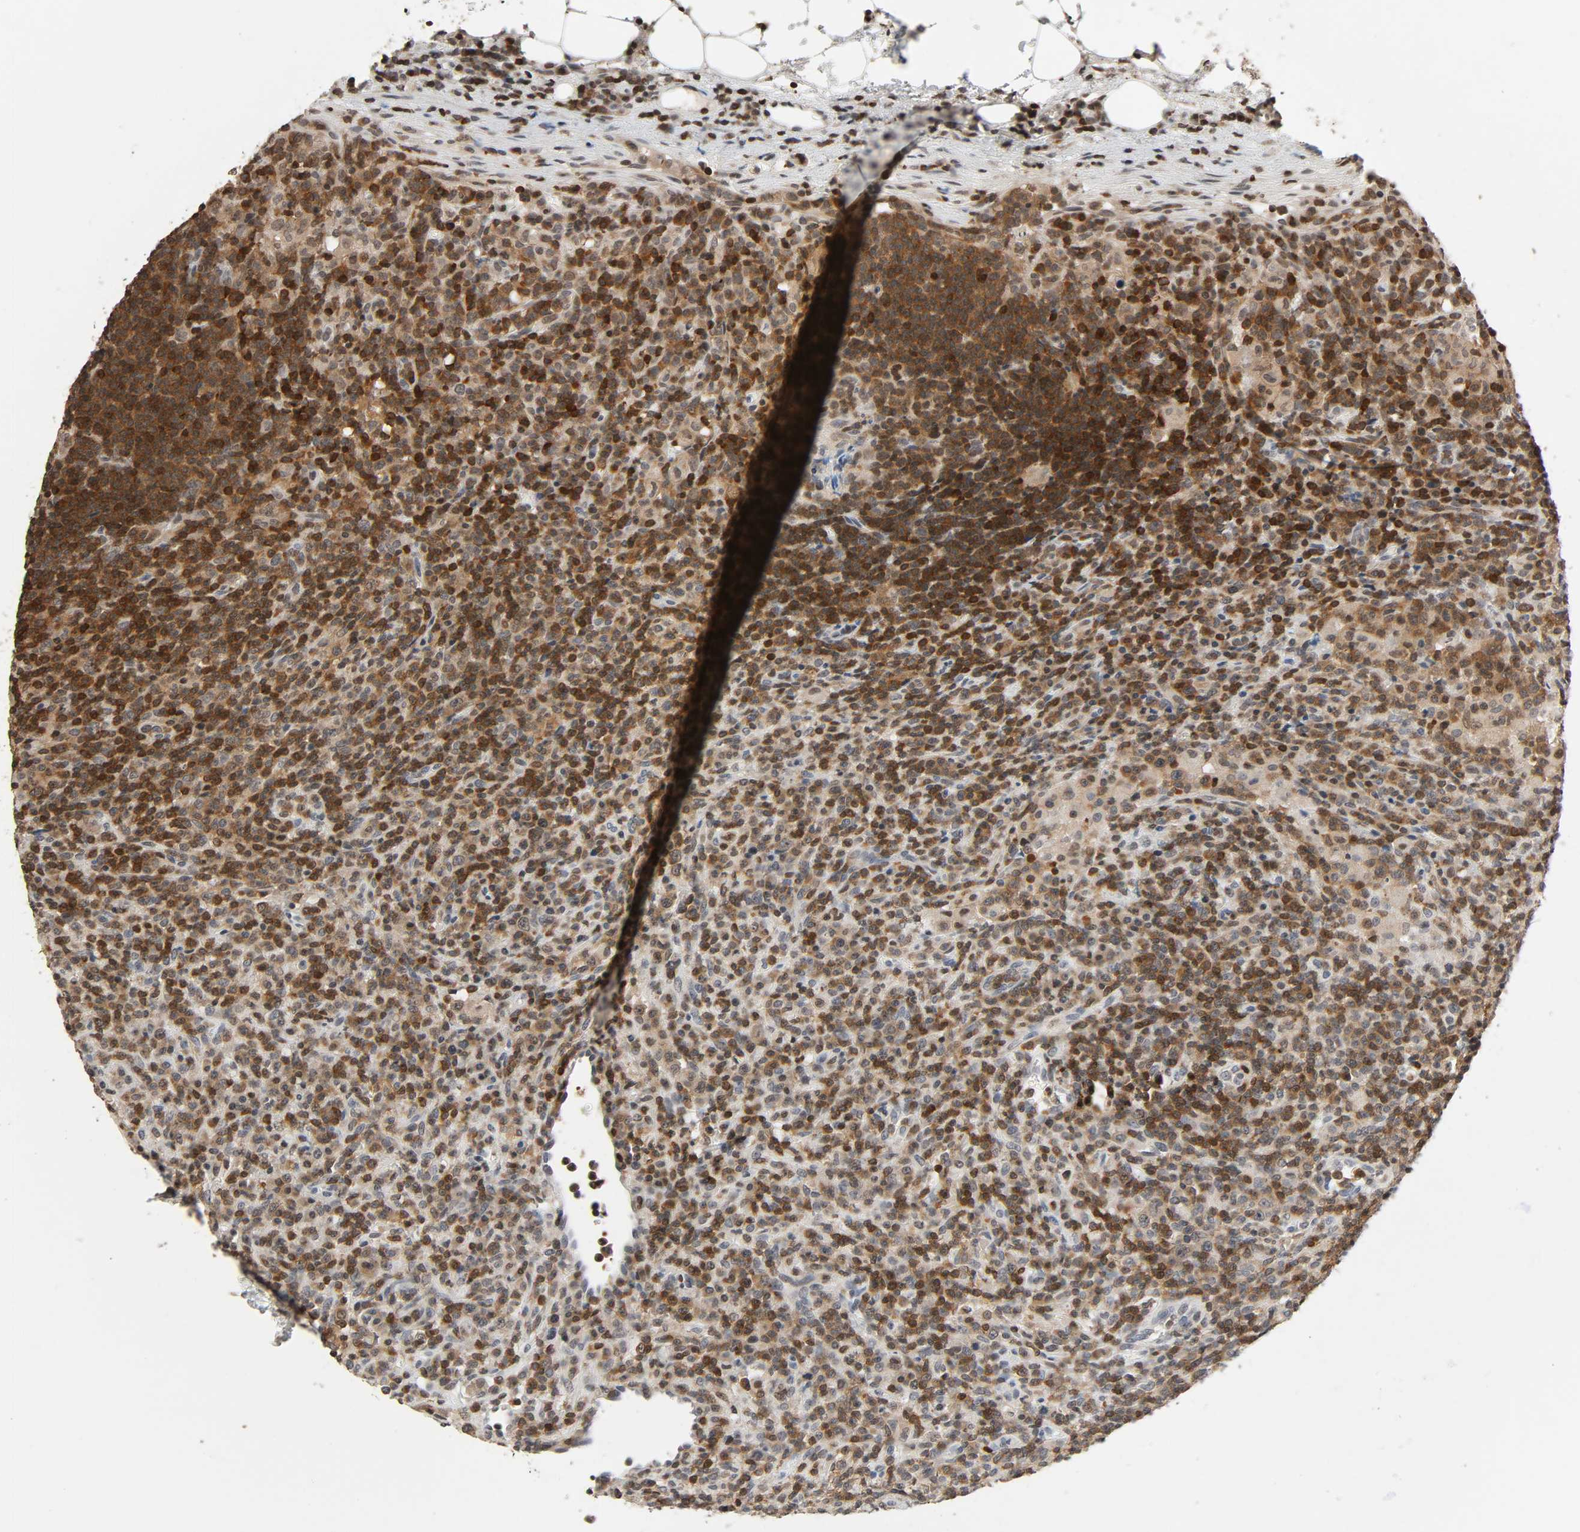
{"staining": {"intensity": "strong", "quantity": ">75%", "location": "cytoplasmic/membranous,nuclear"}, "tissue": "lymphoma", "cell_type": "Tumor cells", "image_type": "cancer", "snomed": [{"axis": "morphology", "description": "Hodgkin's disease, NOS"}, {"axis": "topography", "description": "Lymph node"}], "caption": "Protein staining of Hodgkin's disease tissue reveals strong cytoplasmic/membranous and nuclear staining in approximately >75% of tumor cells. (Stains: DAB (3,3'-diaminobenzidine) in brown, nuclei in blue, Microscopy: brightfield microscopy at high magnification).", "gene": "STK4", "patient": {"sex": "male", "age": 65}}